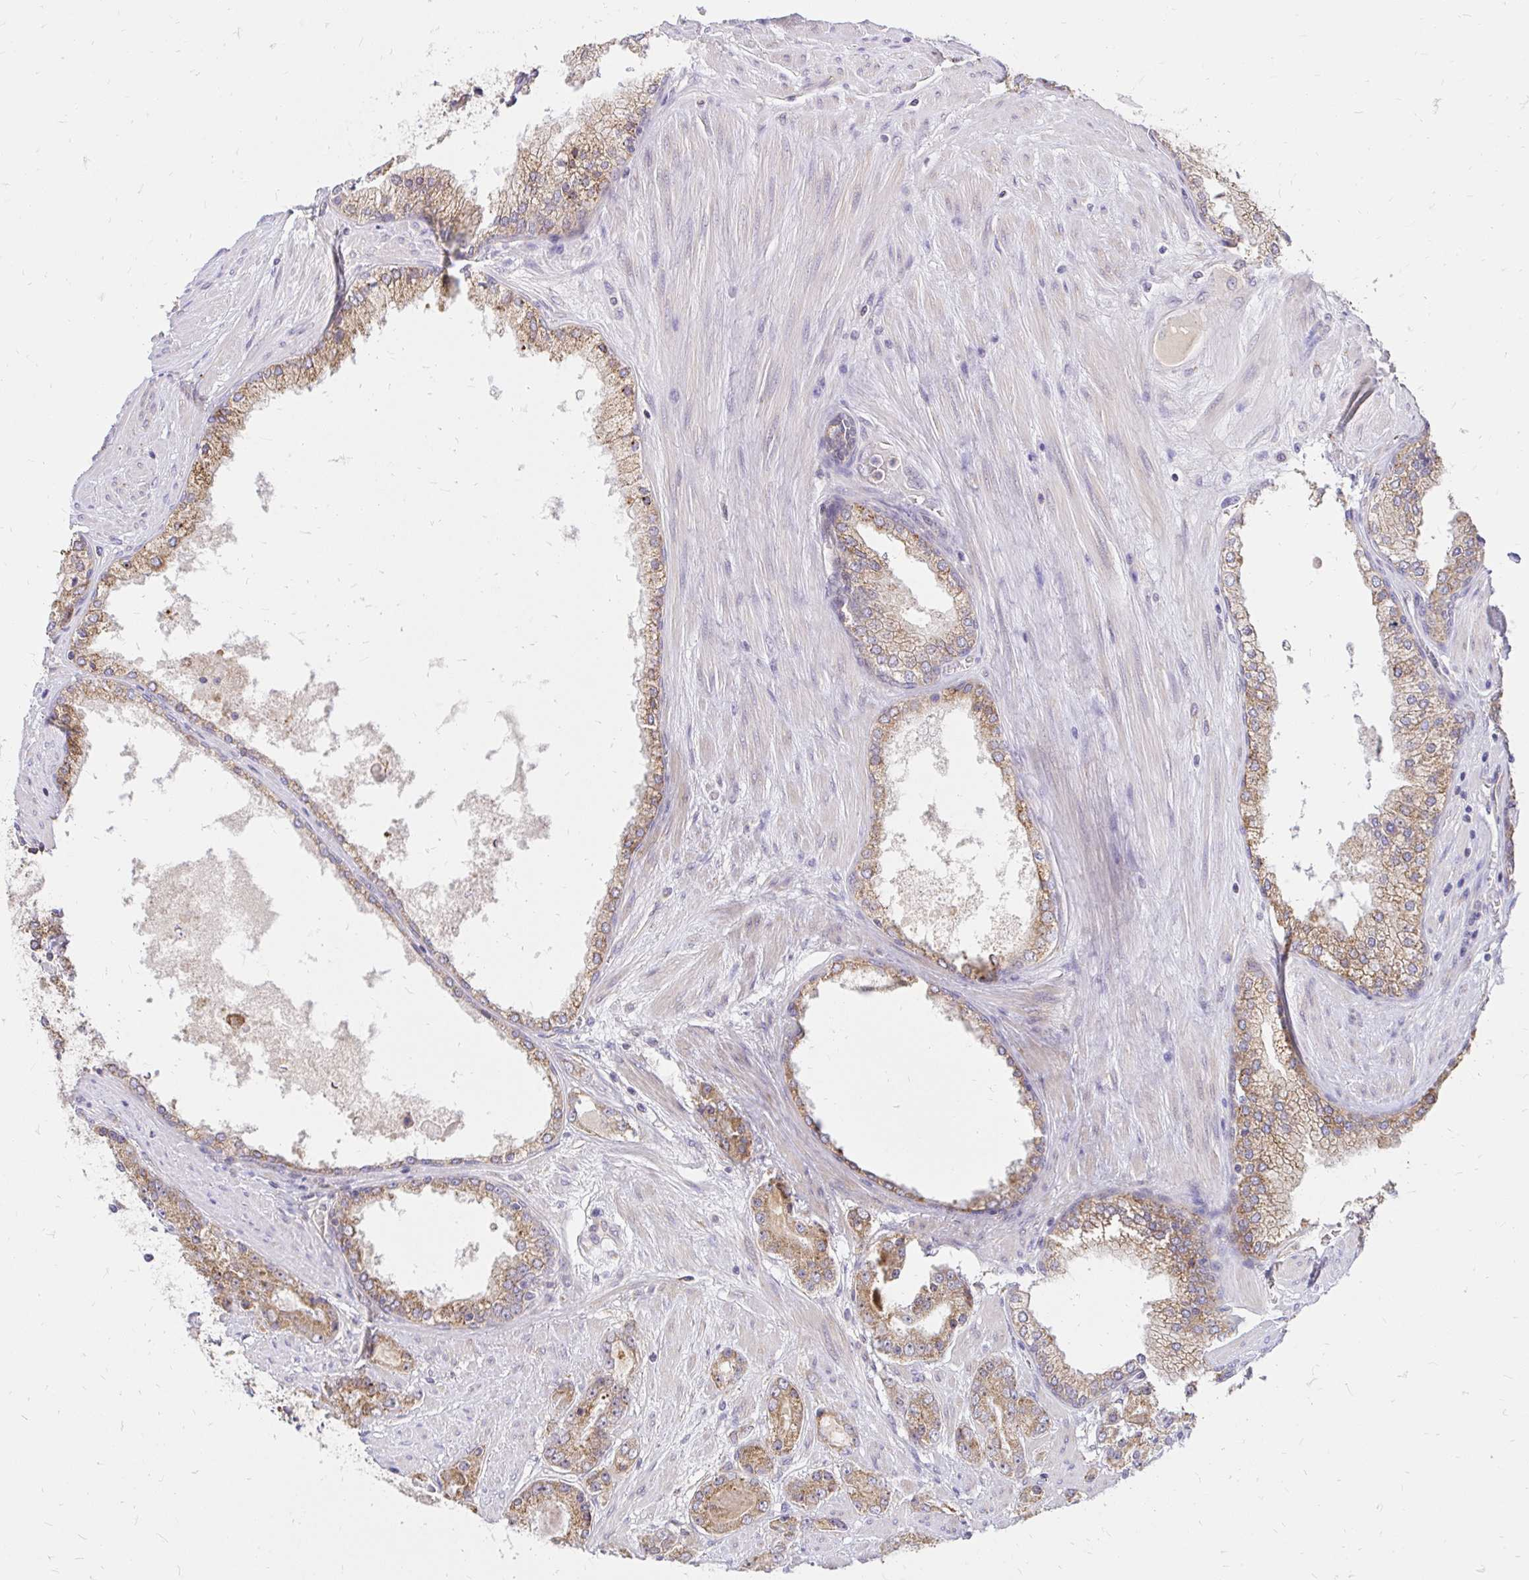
{"staining": {"intensity": "moderate", "quantity": ">75%", "location": "cytoplasmic/membranous"}, "tissue": "prostate cancer", "cell_type": "Tumor cells", "image_type": "cancer", "snomed": [{"axis": "morphology", "description": "Adenocarcinoma, High grade"}, {"axis": "topography", "description": "Prostate"}], "caption": "The photomicrograph demonstrates staining of prostate cancer, revealing moderate cytoplasmic/membranous protein positivity (brown color) within tumor cells.", "gene": "NAALAD2", "patient": {"sex": "male", "age": 67}}